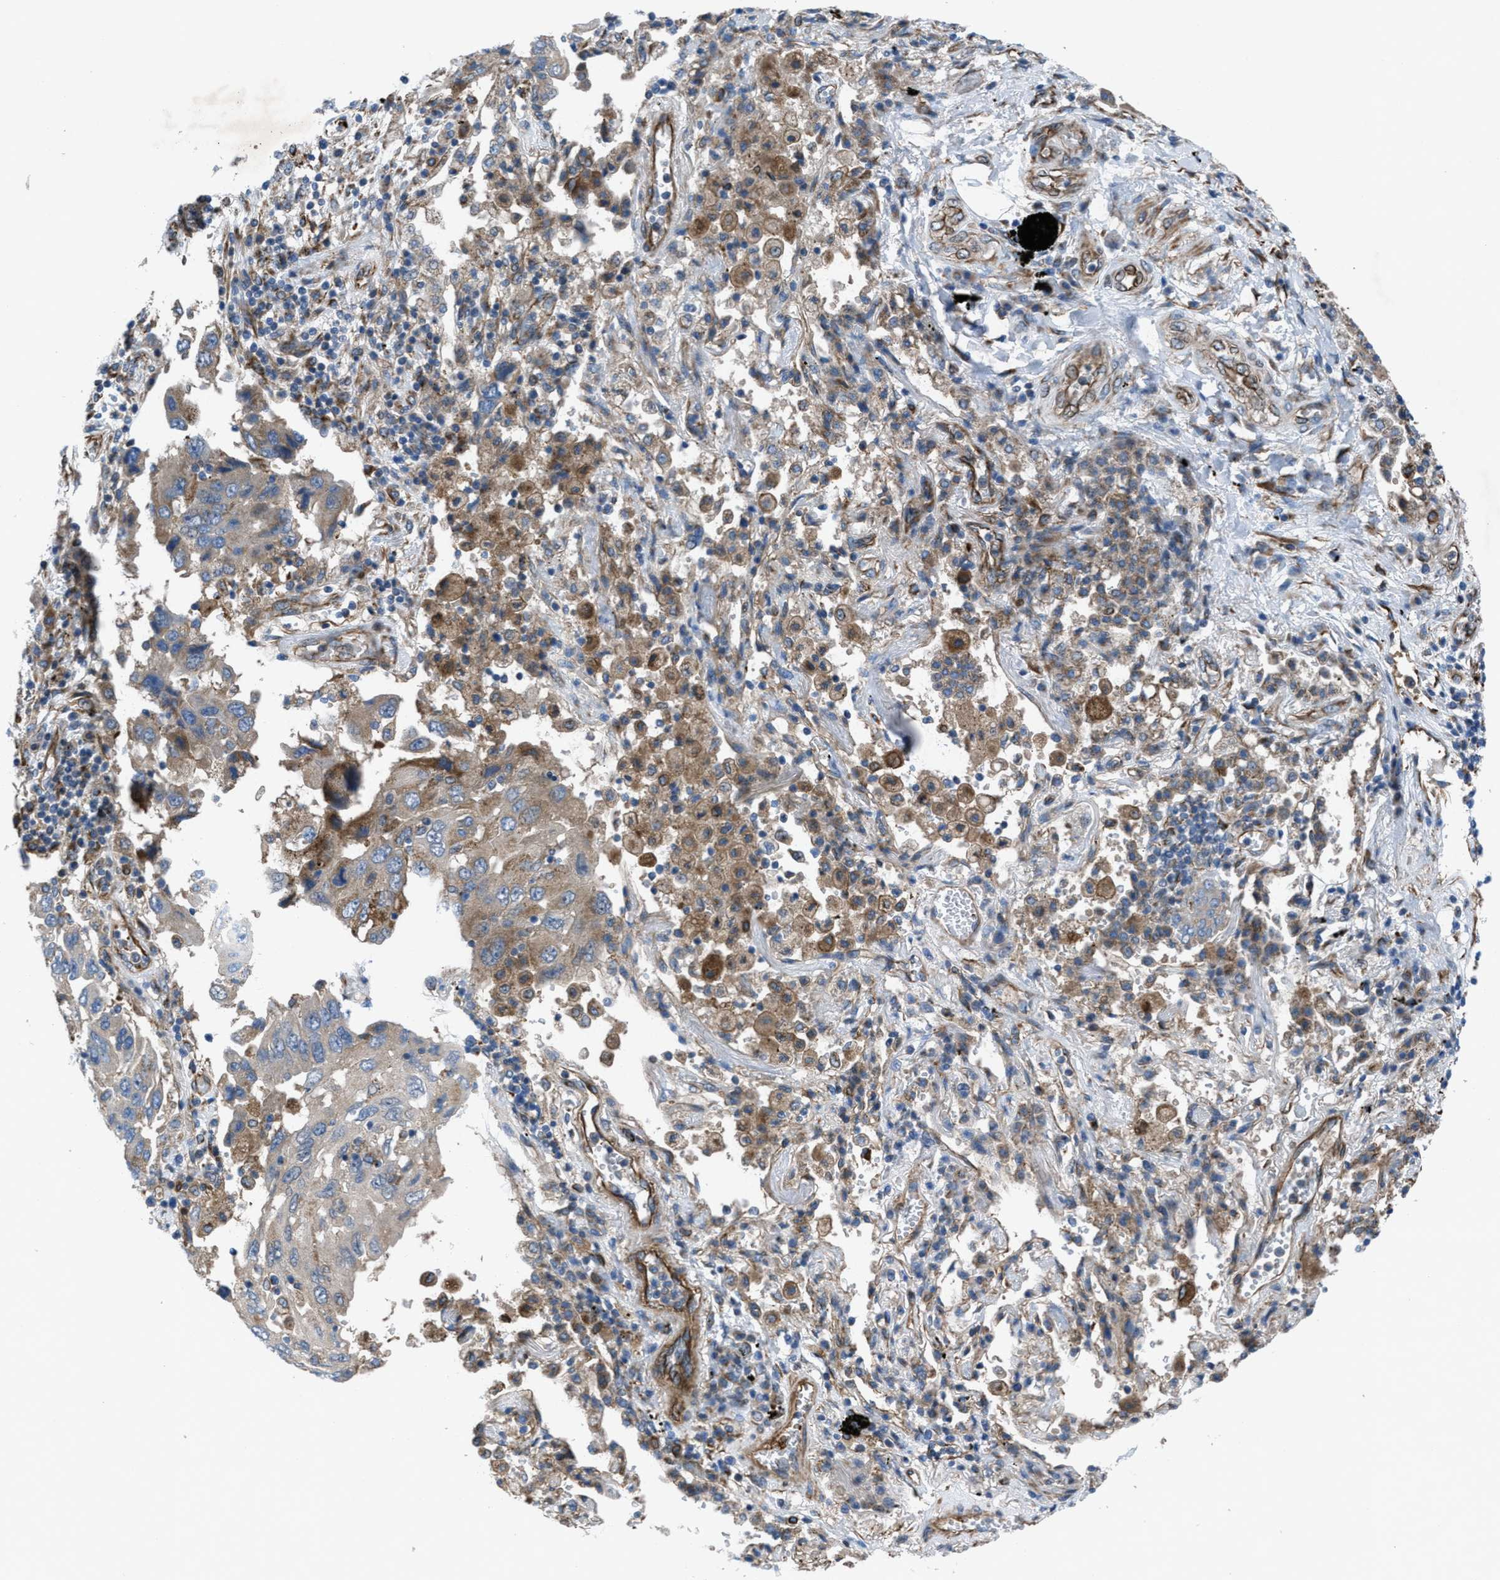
{"staining": {"intensity": "weak", "quantity": "25%-75%", "location": "cytoplasmic/membranous"}, "tissue": "lung cancer", "cell_type": "Tumor cells", "image_type": "cancer", "snomed": [{"axis": "morphology", "description": "Adenocarcinoma, NOS"}, {"axis": "topography", "description": "Lung"}], "caption": "Immunohistochemistry (IHC) histopathology image of neoplastic tissue: human lung cancer stained using immunohistochemistry (IHC) exhibits low levels of weak protein expression localized specifically in the cytoplasmic/membranous of tumor cells, appearing as a cytoplasmic/membranous brown color.", "gene": "SLC6A9", "patient": {"sex": "female", "age": 65}}